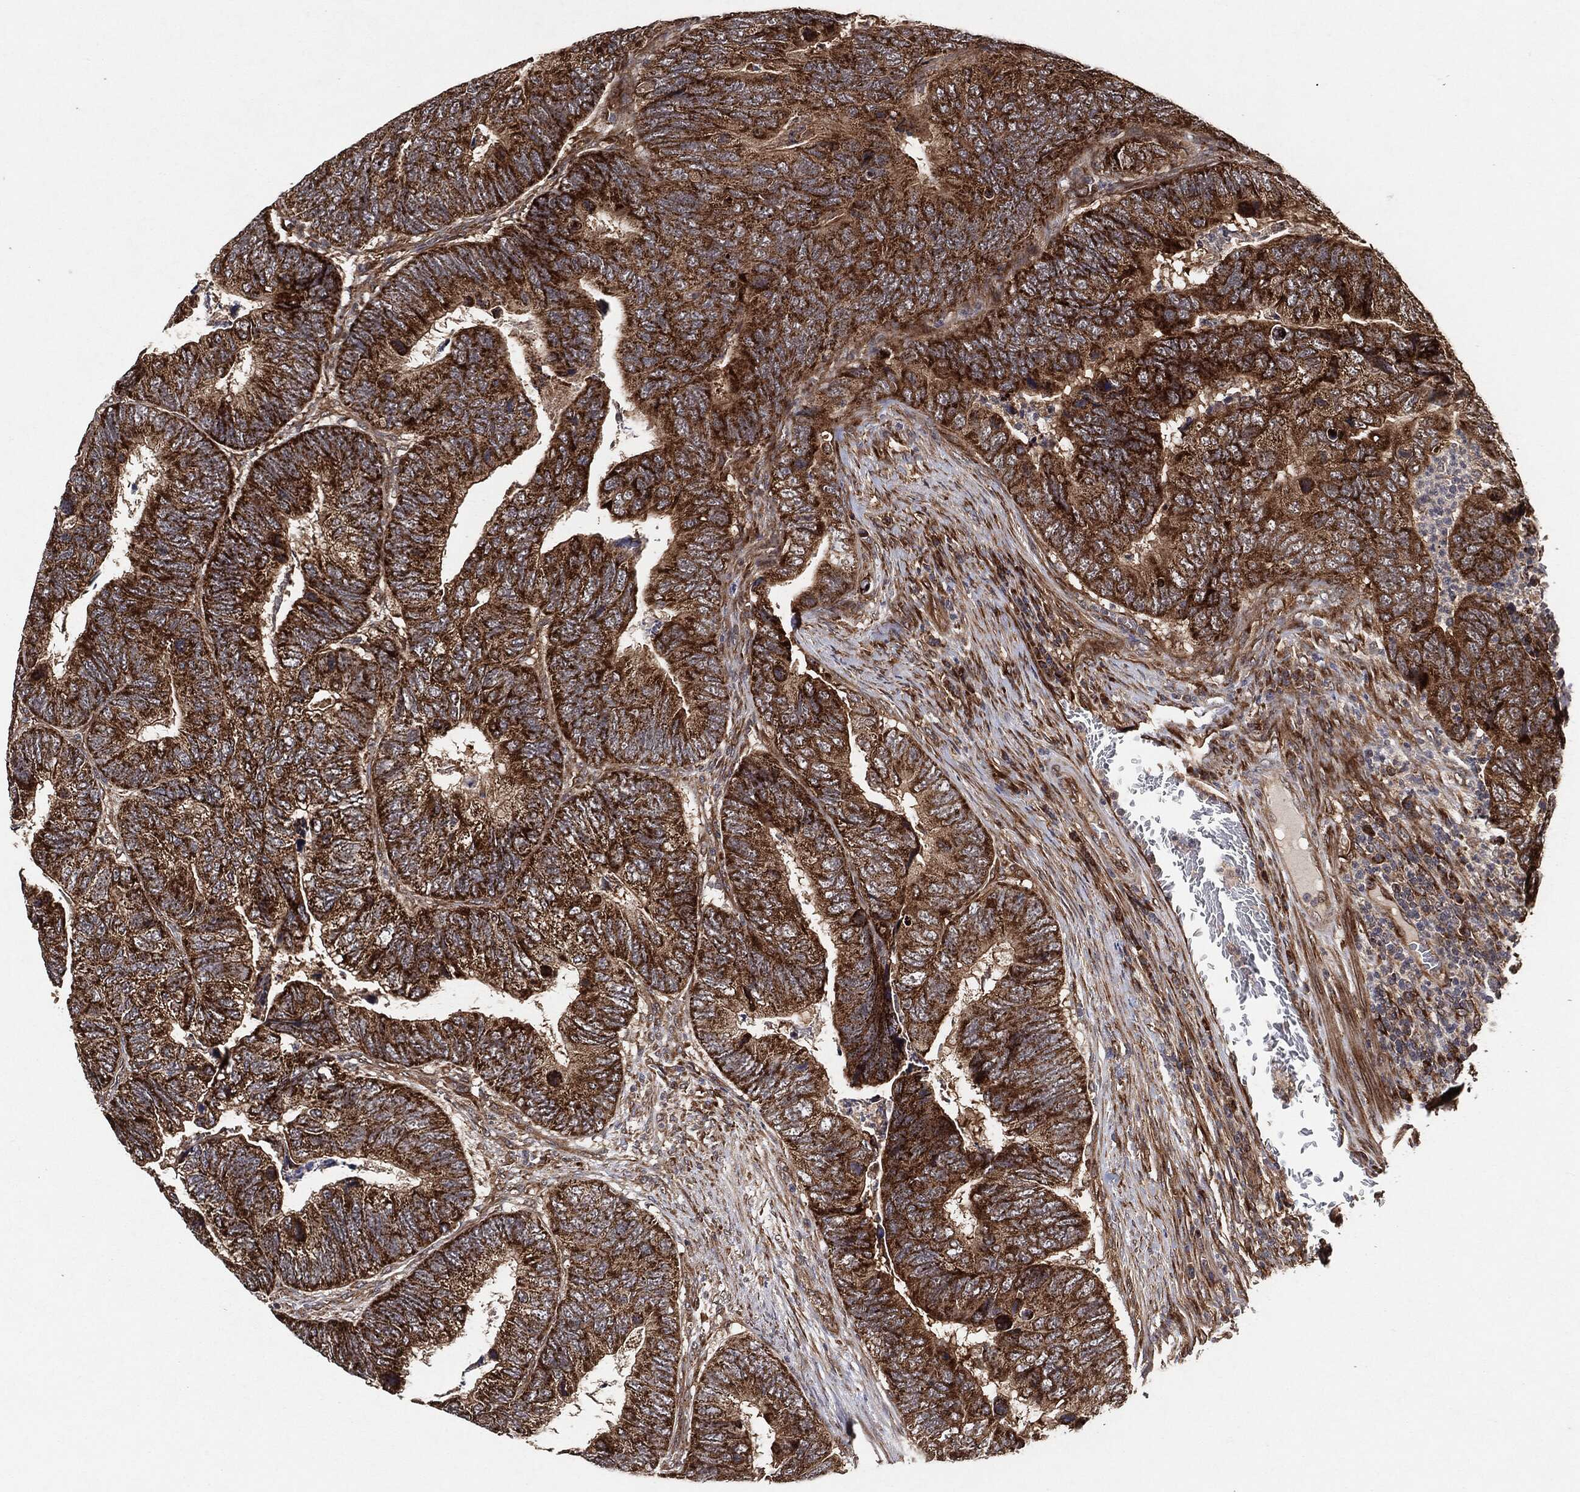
{"staining": {"intensity": "strong", "quantity": ">75%", "location": "cytoplasmic/membranous"}, "tissue": "colorectal cancer", "cell_type": "Tumor cells", "image_type": "cancer", "snomed": [{"axis": "morphology", "description": "Adenocarcinoma, NOS"}, {"axis": "topography", "description": "Colon"}], "caption": "A brown stain highlights strong cytoplasmic/membranous expression of a protein in colorectal cancer (adenocarcinoma) tumor cells.", "gene": "BCAR1", "patient": {"sex": "female", "age": 67}}